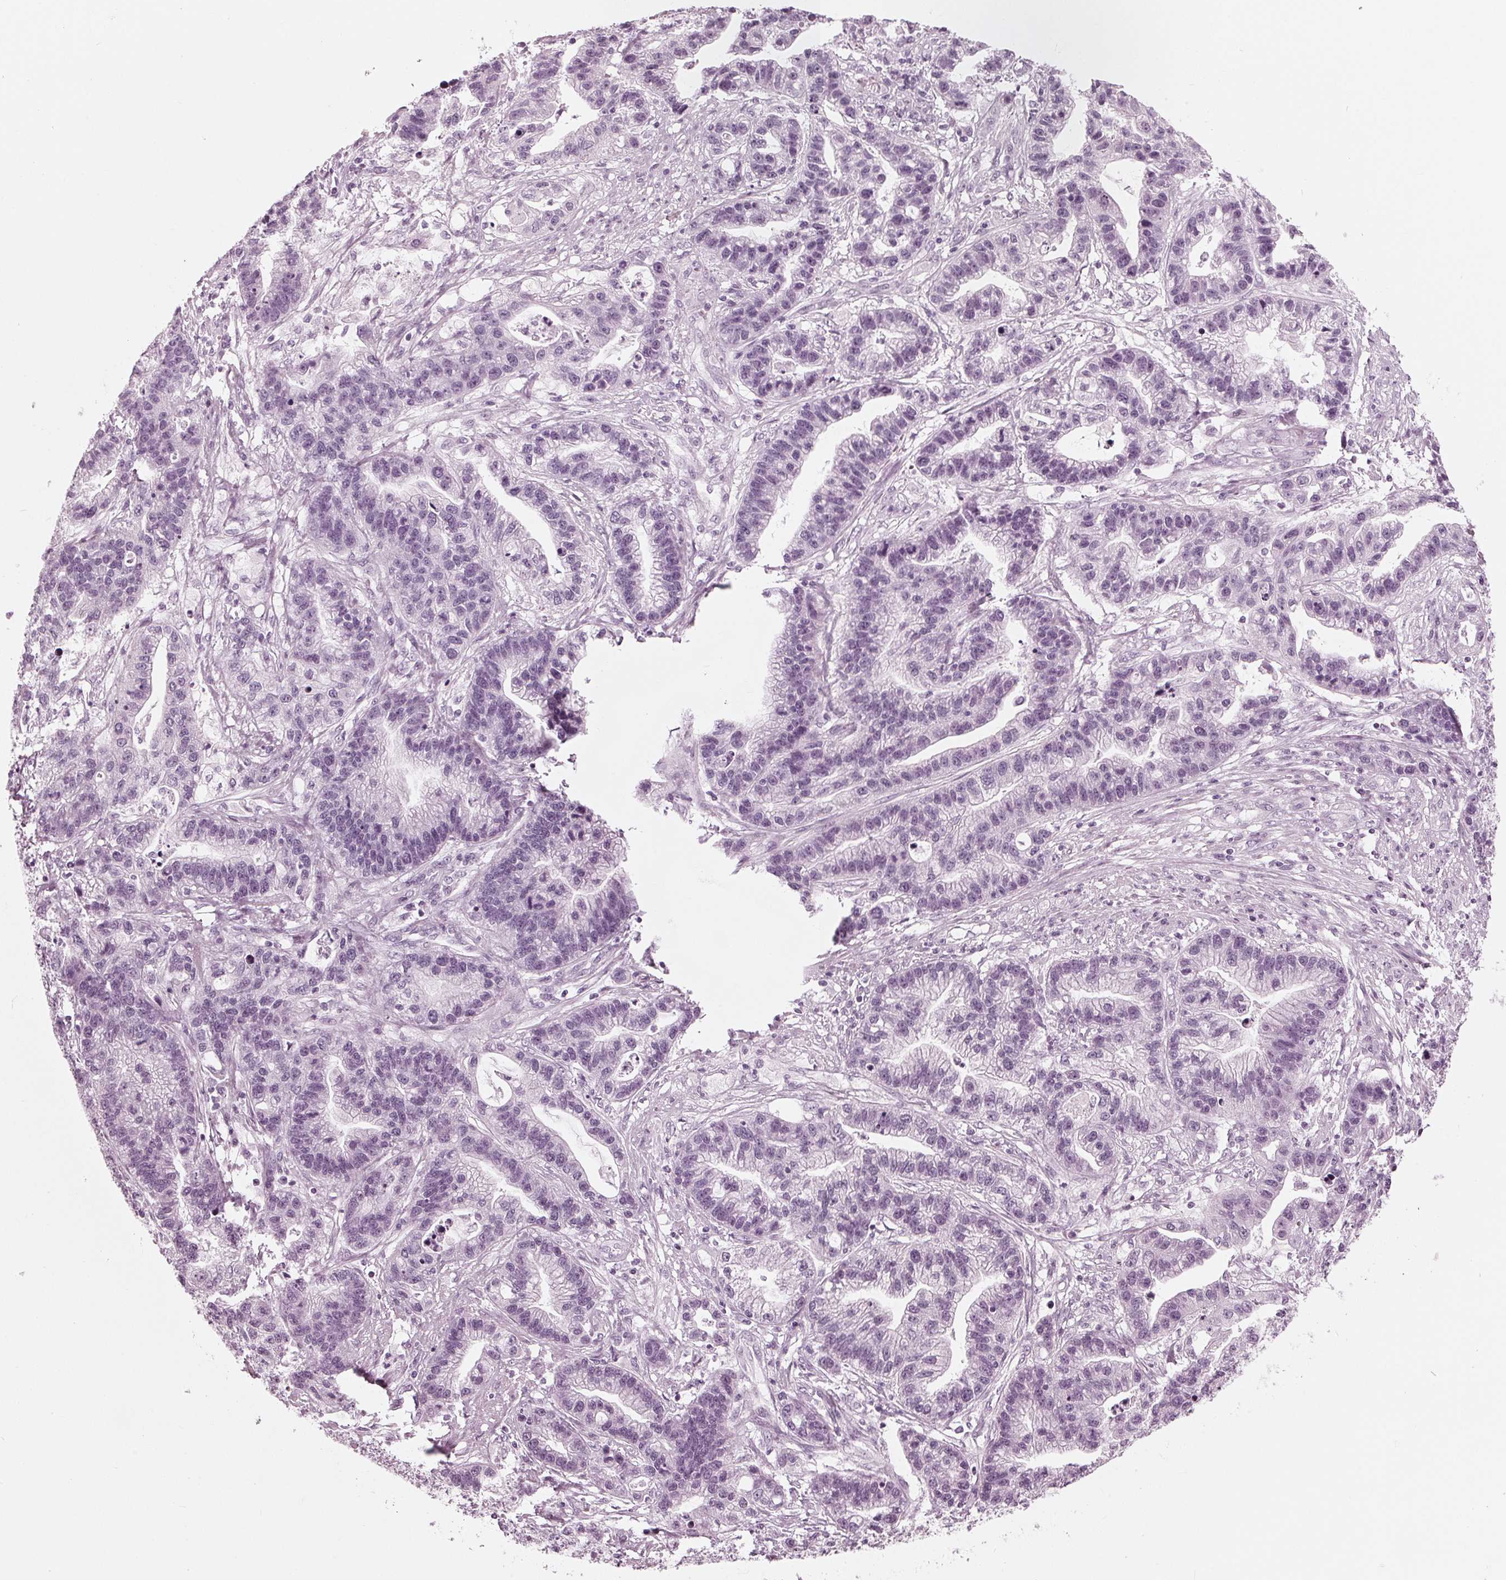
{"staining": {"intensity": "negative", "quantity": "none", "location": "none"}, "tissue": "stomach cancer", "cell_type": "Tumor cells", "image_type": "cancer", "snomed": [{"axis": "morphology", "description": "Adenocarcinoma, NOS"}, {"axis": "topography", "description": "Stomach"}], "caption": "A histopathology image of human adenocarcinoma (stomach) is negative for staining in tumor cells.", "gene": "KRT28", "patient": {"sex": "male", "age": 83}}